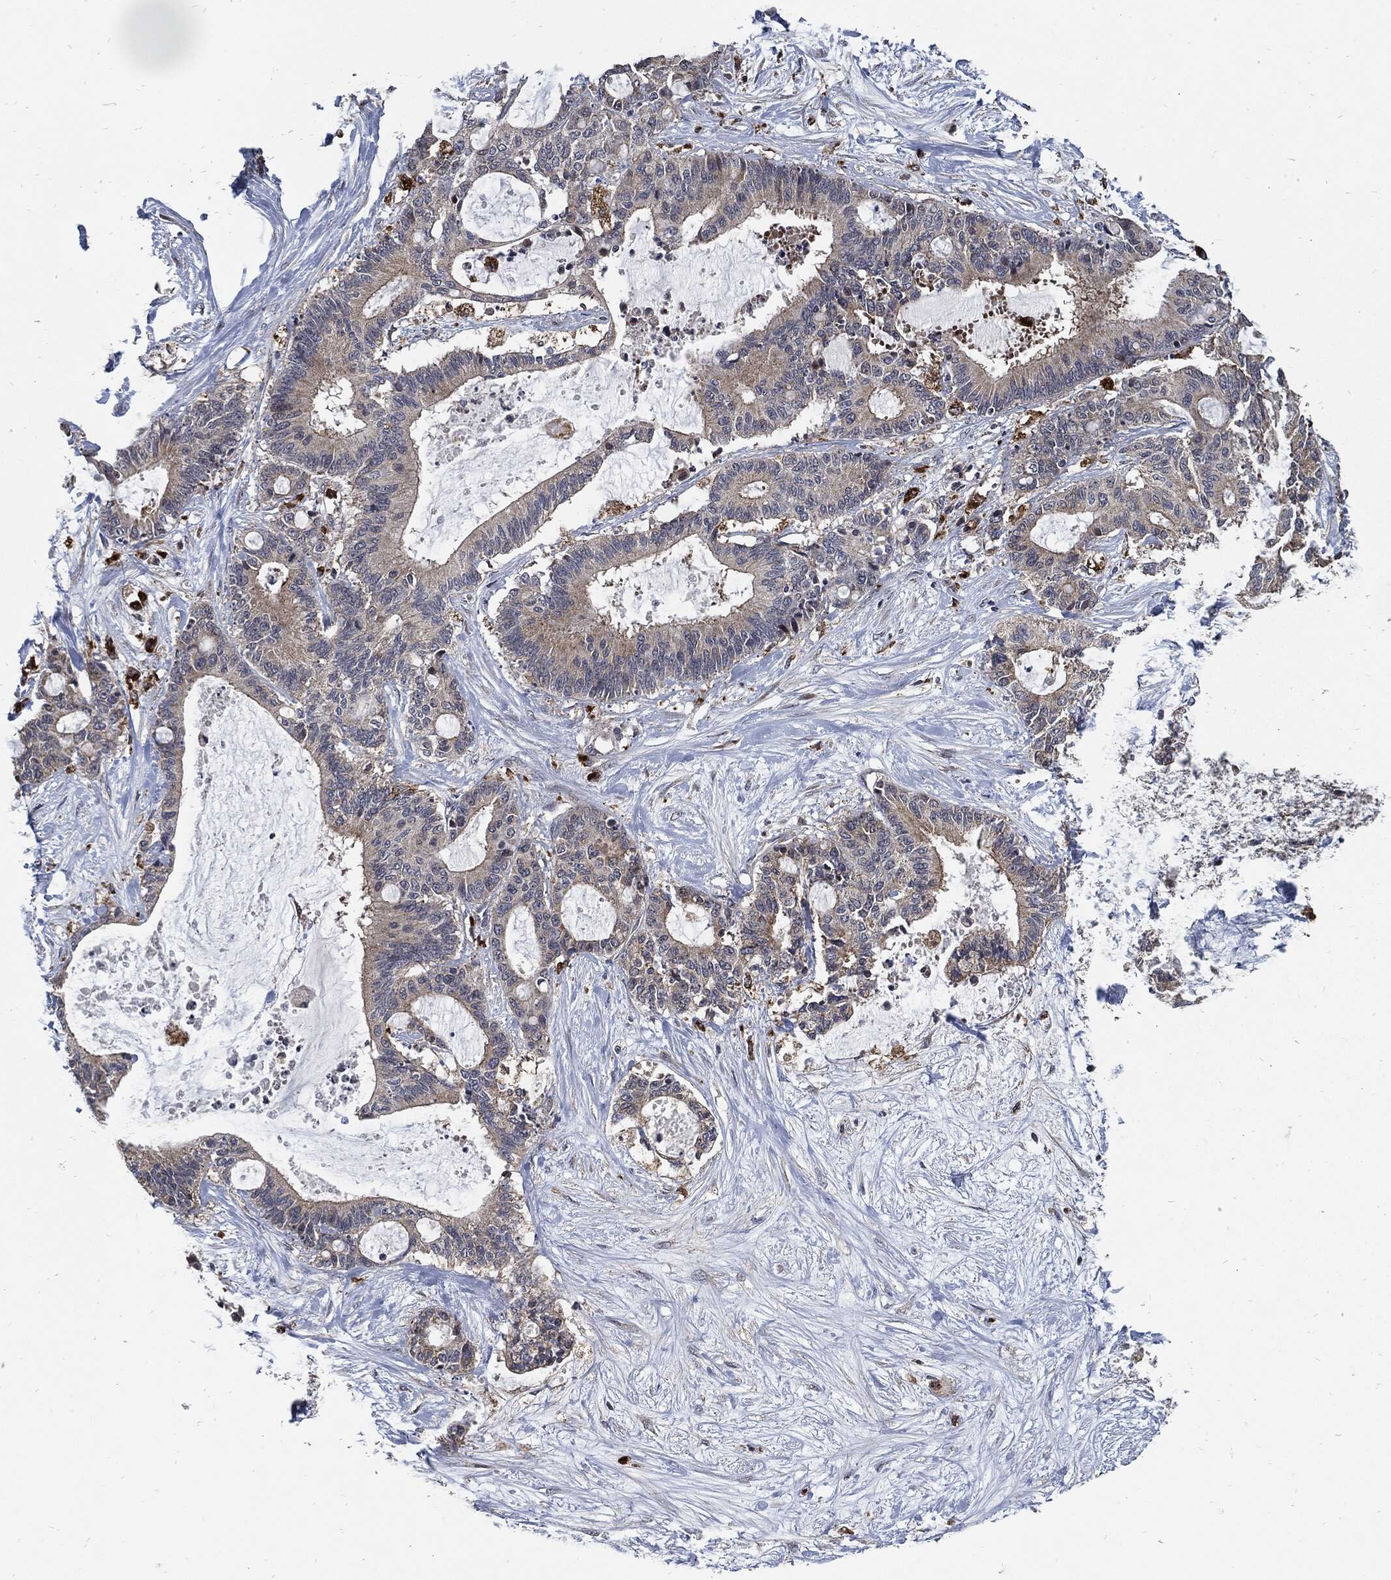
{"staining": {"intensity": "negative", "quantity": "none", "location": "none"}, "tissue": "liver cancer", "cell_type": "Tumor cells", "image_type": "cancer", "snomed": [{"axis": "morphology", "description": "Cholangiocarcinoma"}, {"axis": "topography", "description": "Liver"}], "caption": "The histopathology image demonstrates no significant expression in tumor cells of liver cancer. Brightfield microscopy of IHC stained with DAB (3,3'-diaminobenzidine) (brown) and hematoxylin (blue), captured at high magnification.", "gene": "SLC31A2", "patient": {"sex": "female", "age": 73}}